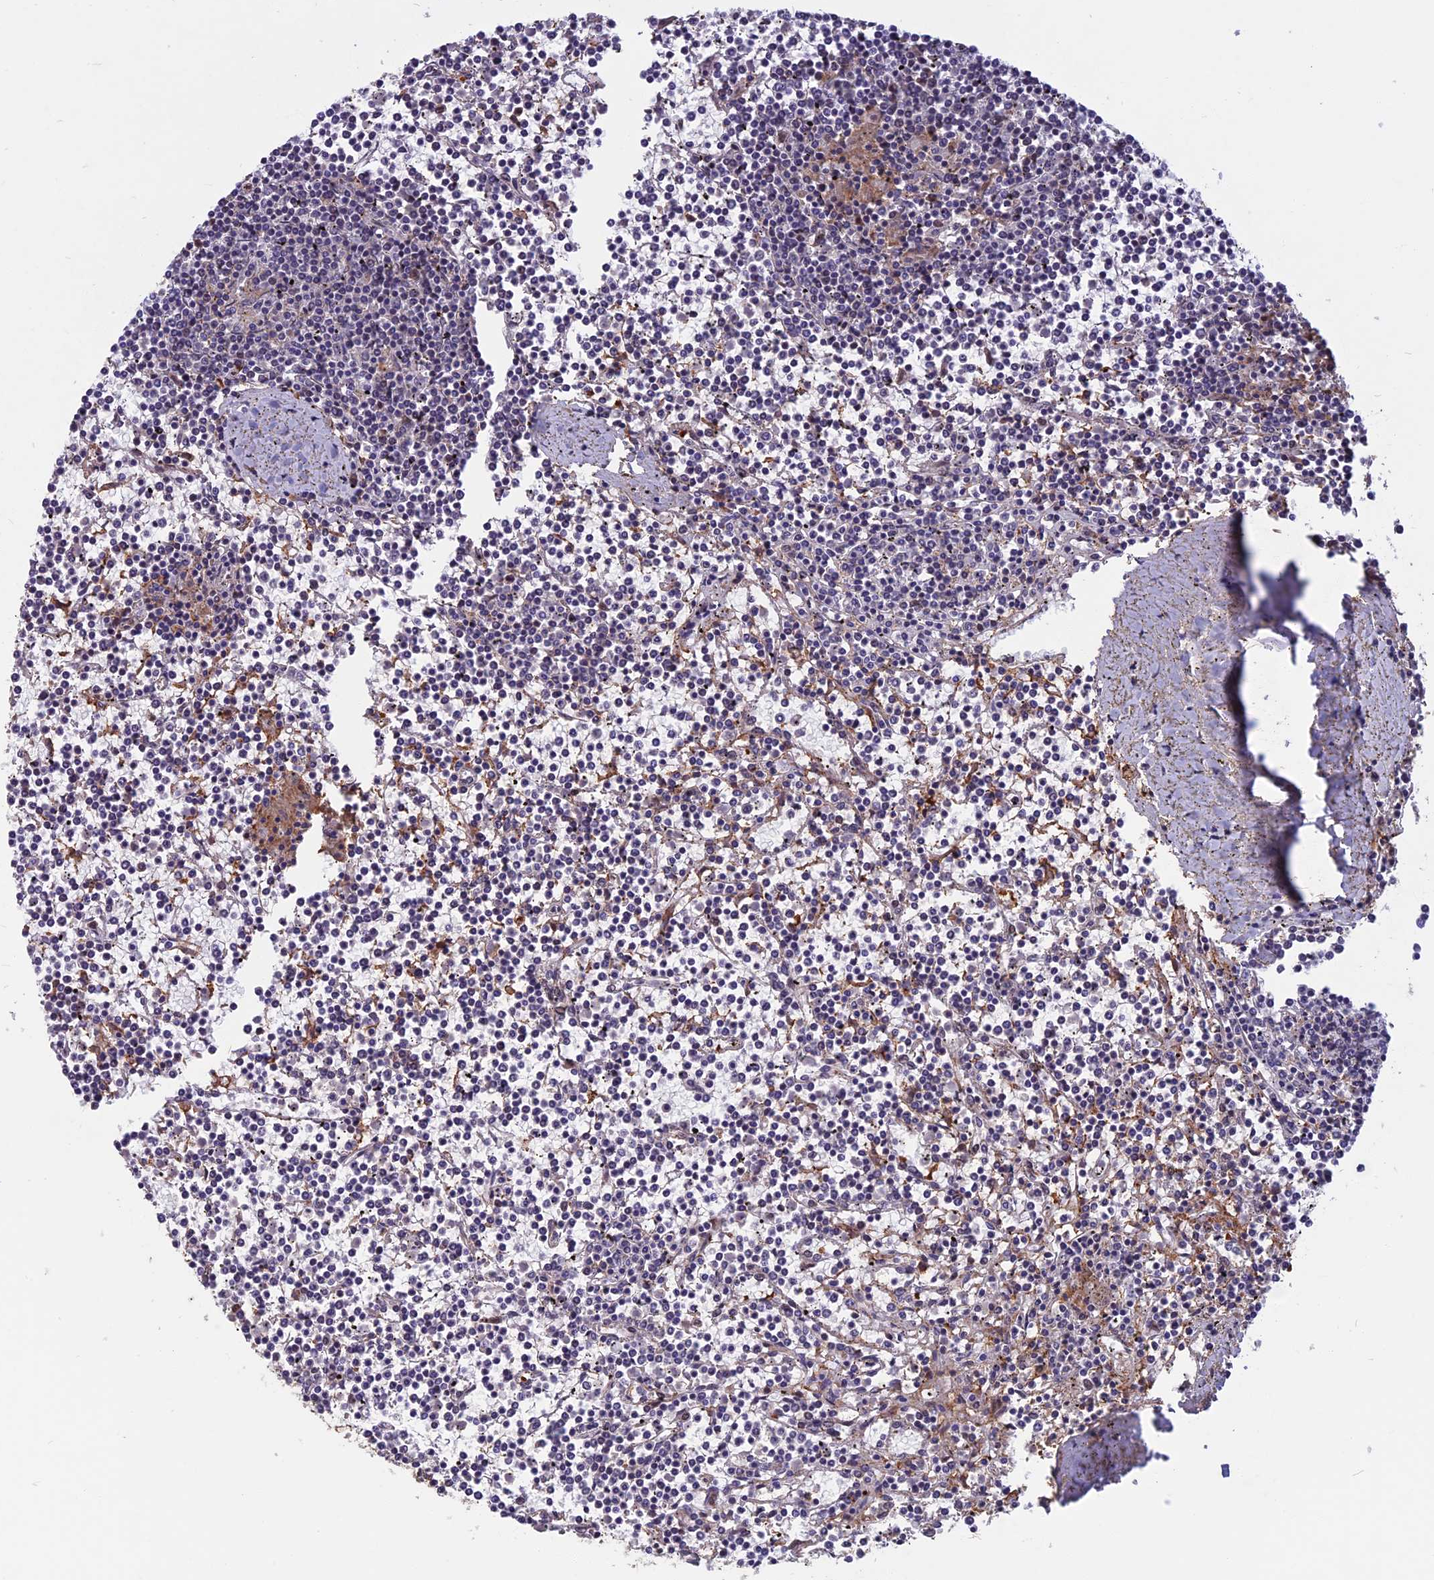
{"staining": {"intensity": "negative", "quantity": "none", "location": "none"}, "tissue": "lymphoma", "cell_type": "Tumor cells", "image_type": "cancer", "snomed": [{"axis": "morphology", "description": "Malignant lymphoma, non-Hodgkin's type, Low grade"}, {"axis": "topography", "description": "Spleen"}], "caption": "The immunohistochemistry (IHC) image has no significant expression in tumor cells of lymphoma tissue.", "gene": "SPG11", "patient": {"sex": "female", "age": 19}}